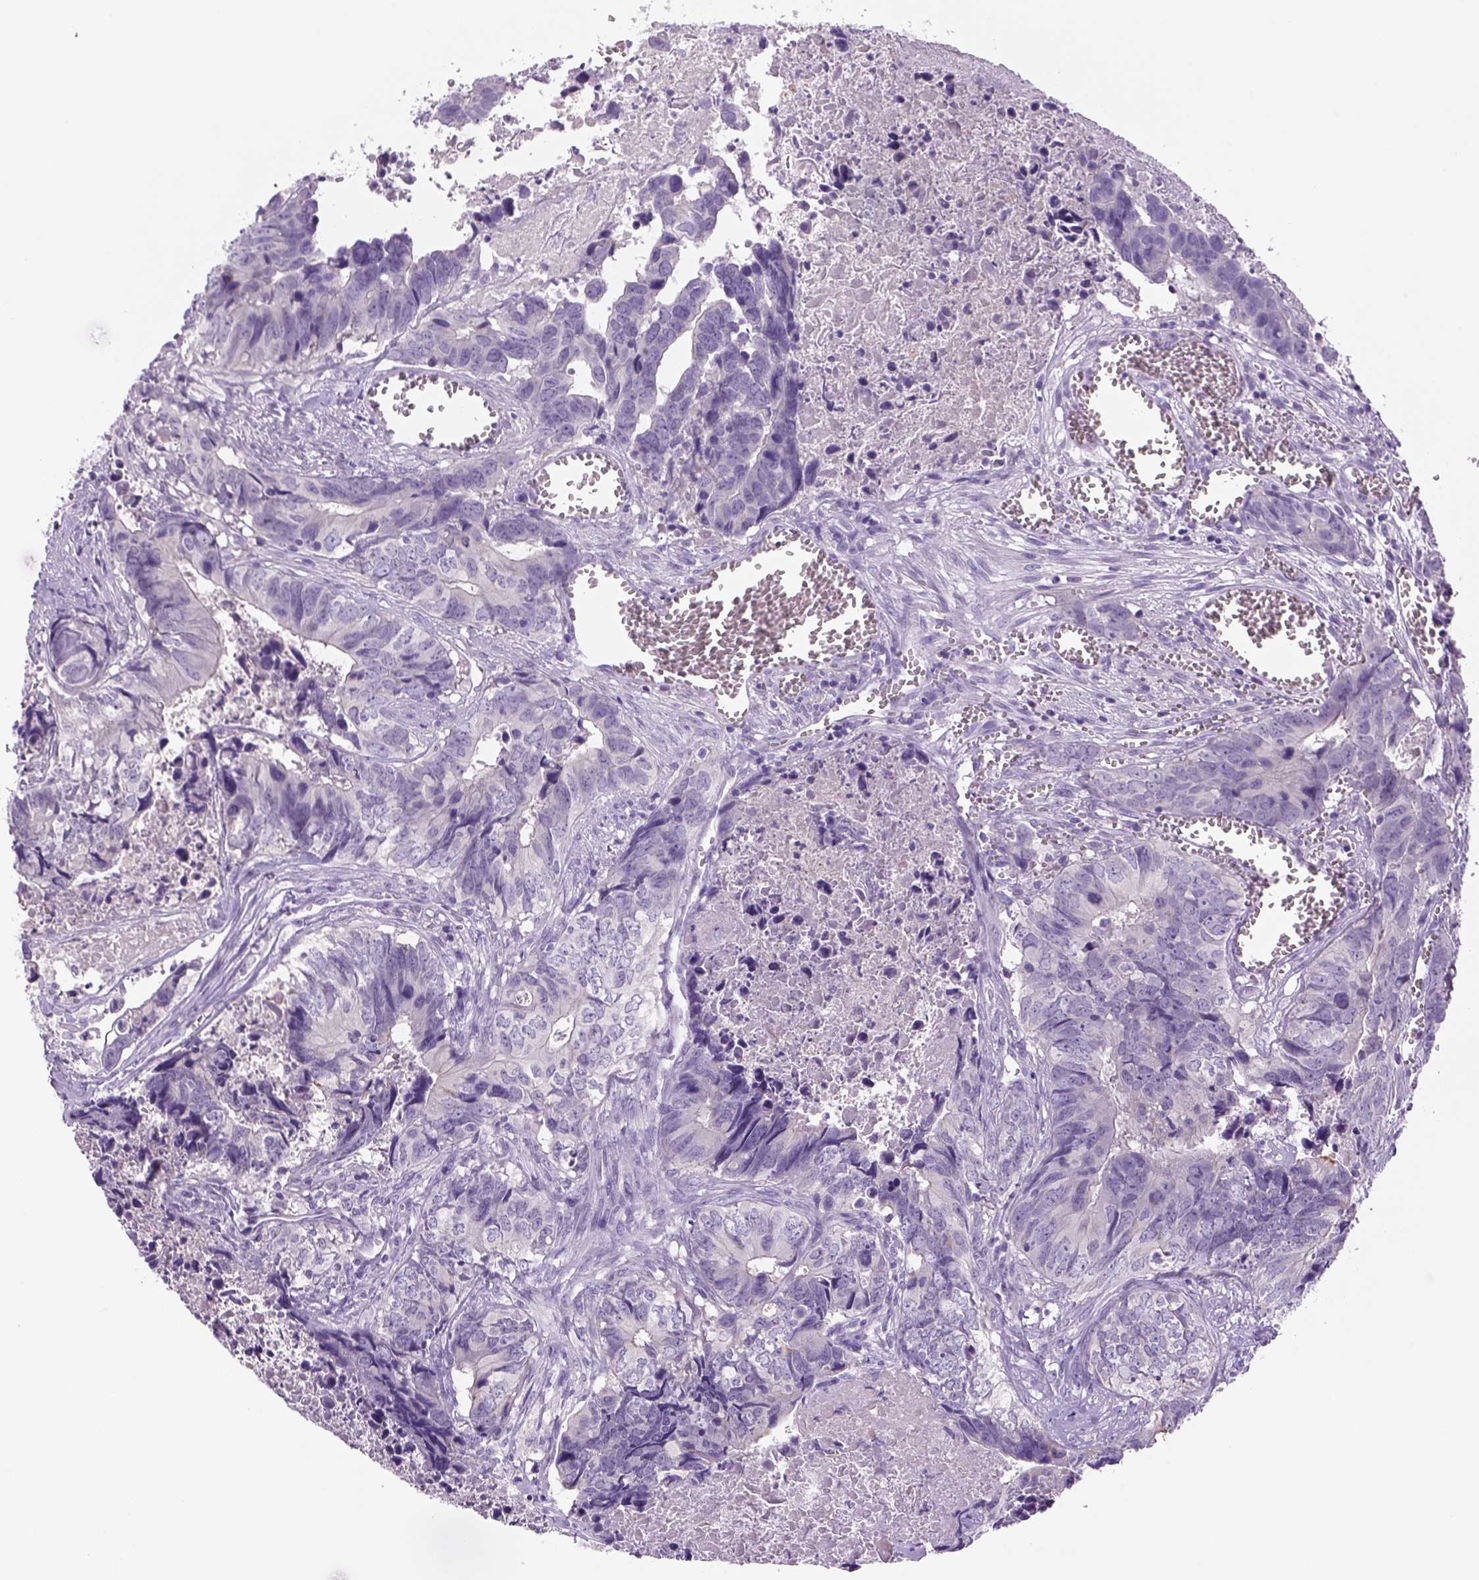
{"staining": {"intensity": "negative", "quantity": "none", "location": "none"}, "tissue": "colorectal cancer", "cell_type": "Tumor cells", "image_type": "cancer", "snomed": [{"axis": "morphology", "description": "Adenocarcinoma, NOS"}, {"axis": "topography", "description": "Colon"}], "caption": "This is a photomicrograph of IHC staining of colorectal cancer (adenocarcinoma), which shows no positivity in tumor cells.", "gene": "DBH", "patient": {"sex": "female", "age": 82}}